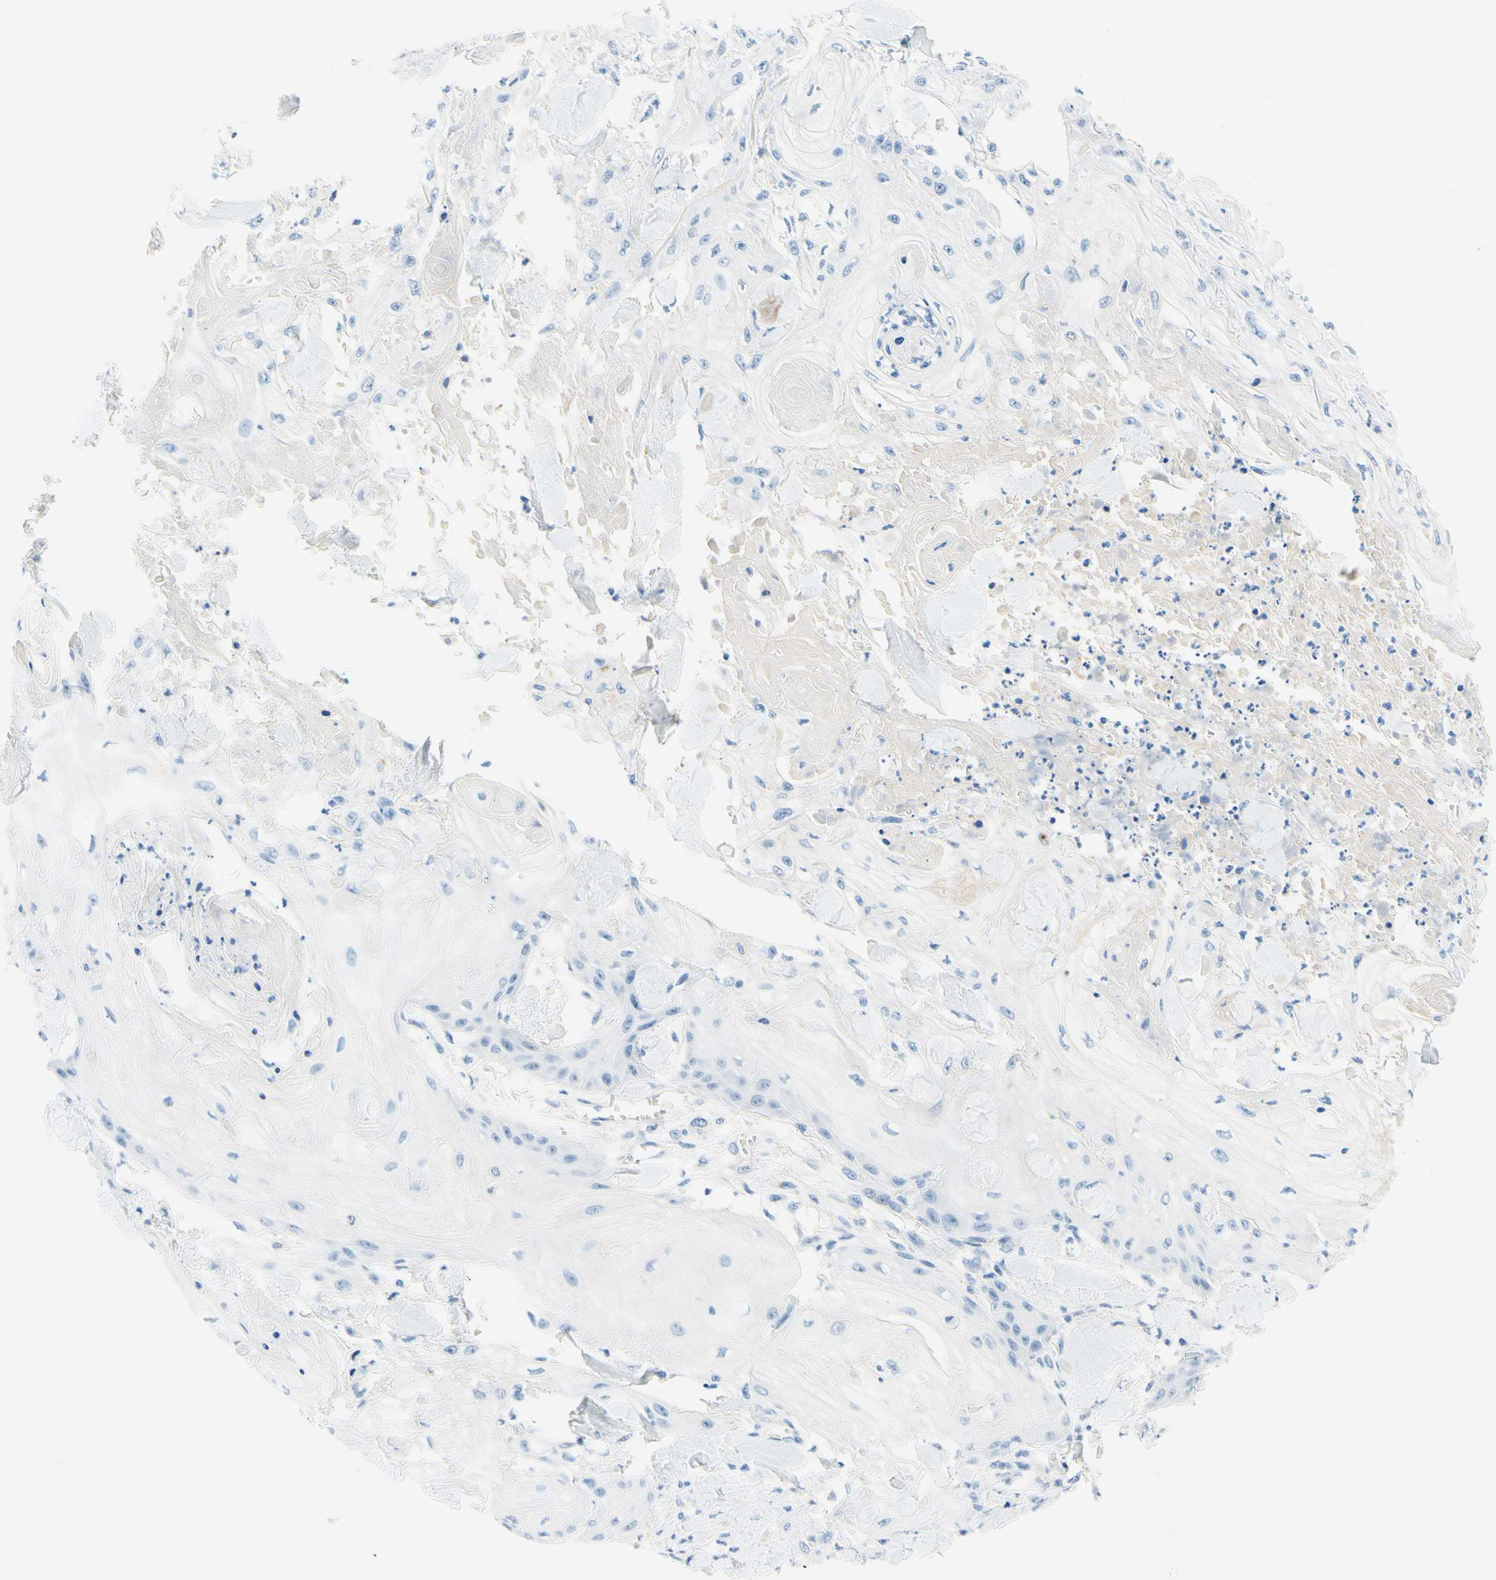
{"staining": {"intensity": "negative", "quantity": "none", "location": "none"}, "tissue": "skin cancer", "cell_type": "Tumor cells", "image_type": "cancer", "snomed": [{"axis": "morphology", "description": "Squamous cell carcinoma, NOS"}, {"axis": "topography", "description": "Skin"}], "caption": "Tumor cells are negative for protein expression in human squamous cell carcinoma (skin). (Brightfield microscopy of DAB immunohistochemistry (IHC) at high magnification).", "gene": "PASD1", "patient": {"sex": "male", "age": 74}}